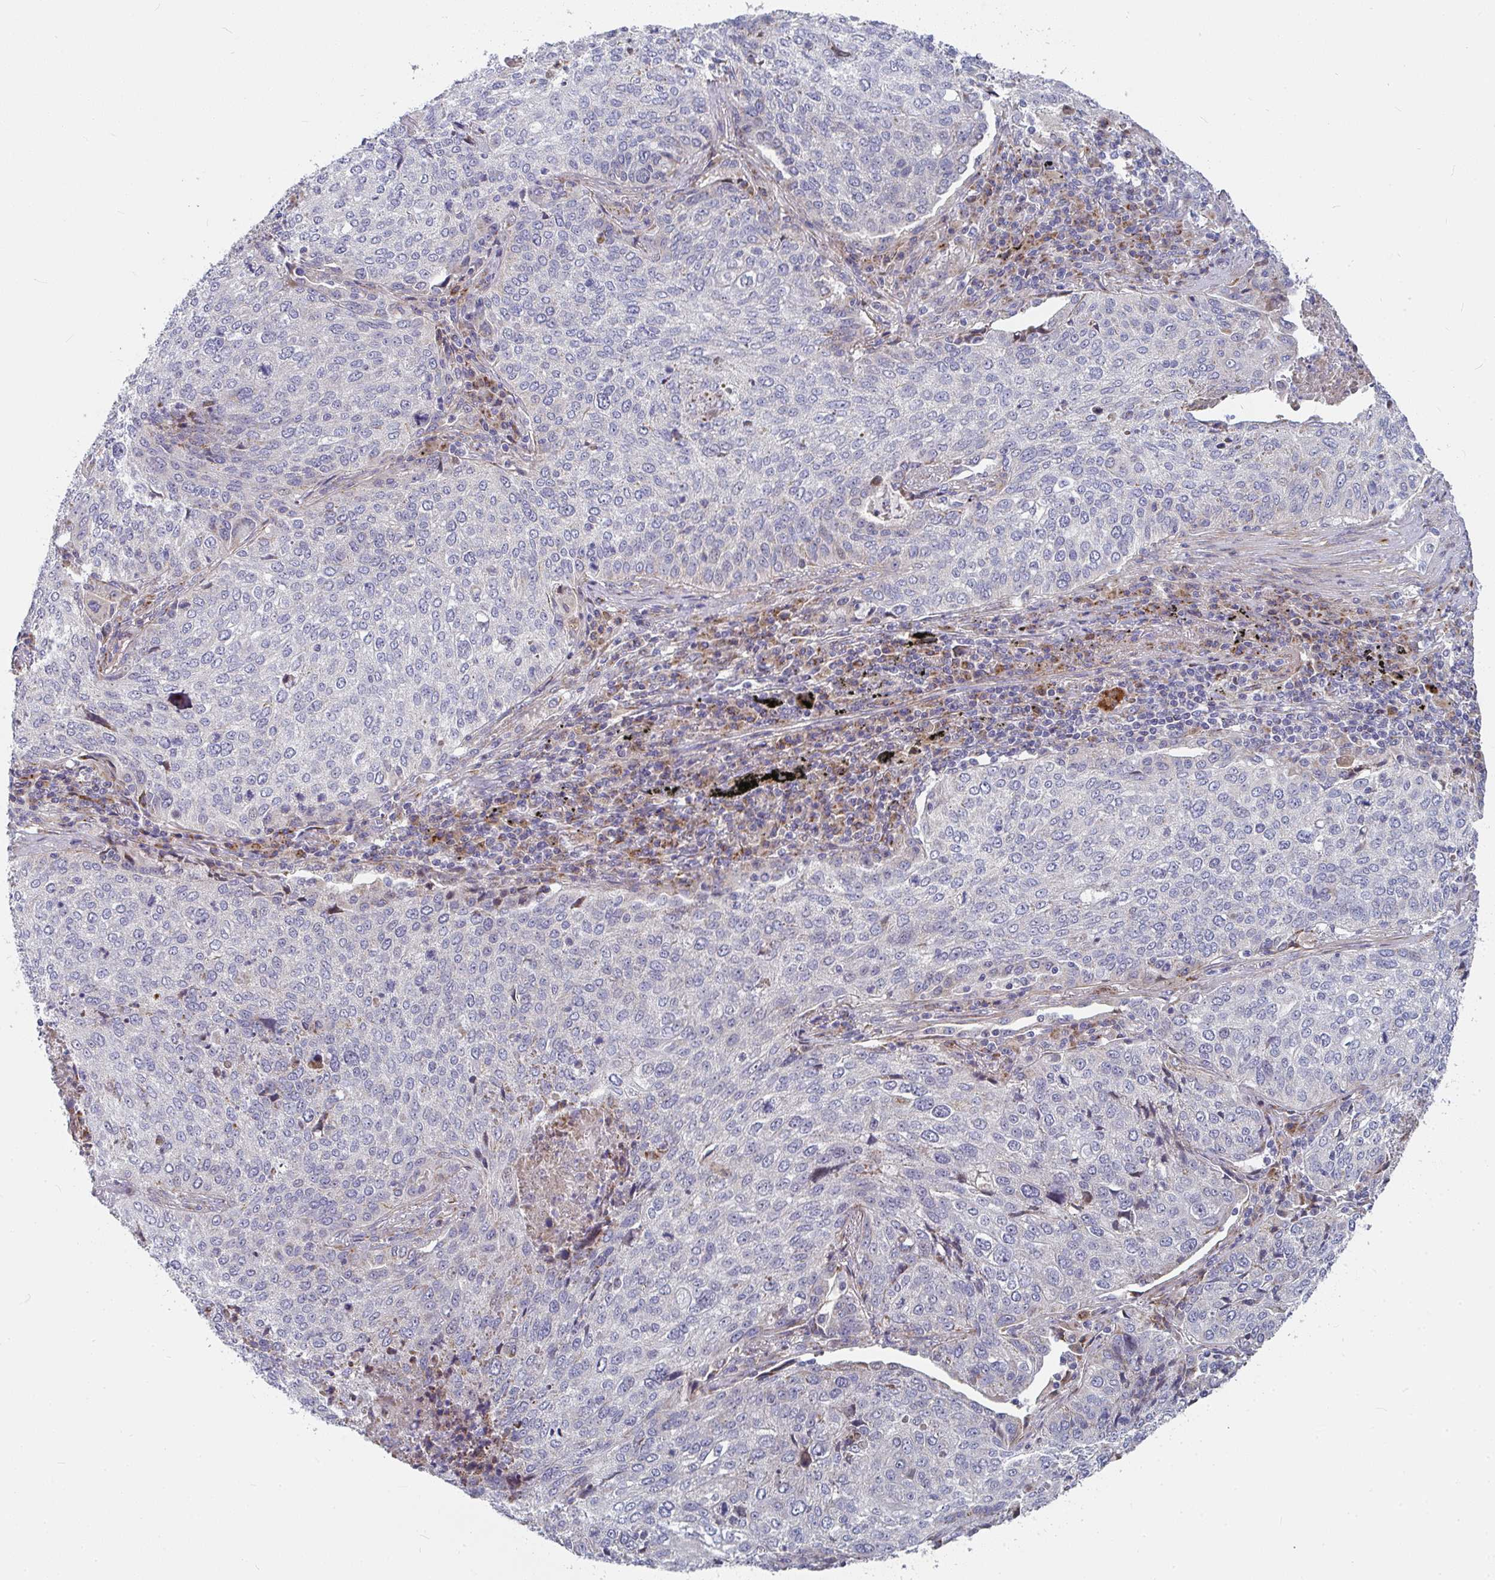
{"staining": {"intensity": "weak", "quantity": "<25%", "location": "cytoplasmic/membranous"}, "tissue": "lung cancer", "cell_type": "Tumor cells", "image_type": "cancer", "snomed": [{"axis": "morphology", "description": "Squamous cell carcinoma, NOS"}, {"axis": "topography", "description": "Lung"}], "caption": "Immunohistochemistry (IHC) histopathology image of neoplastic tissue: lung cancer stained with DAB (3,3'-diaminobenzidine) displays no significant protein expression in tumor cells.", "gene": "RHEBL1", "patient": {"sex": "male", "age": 63}}